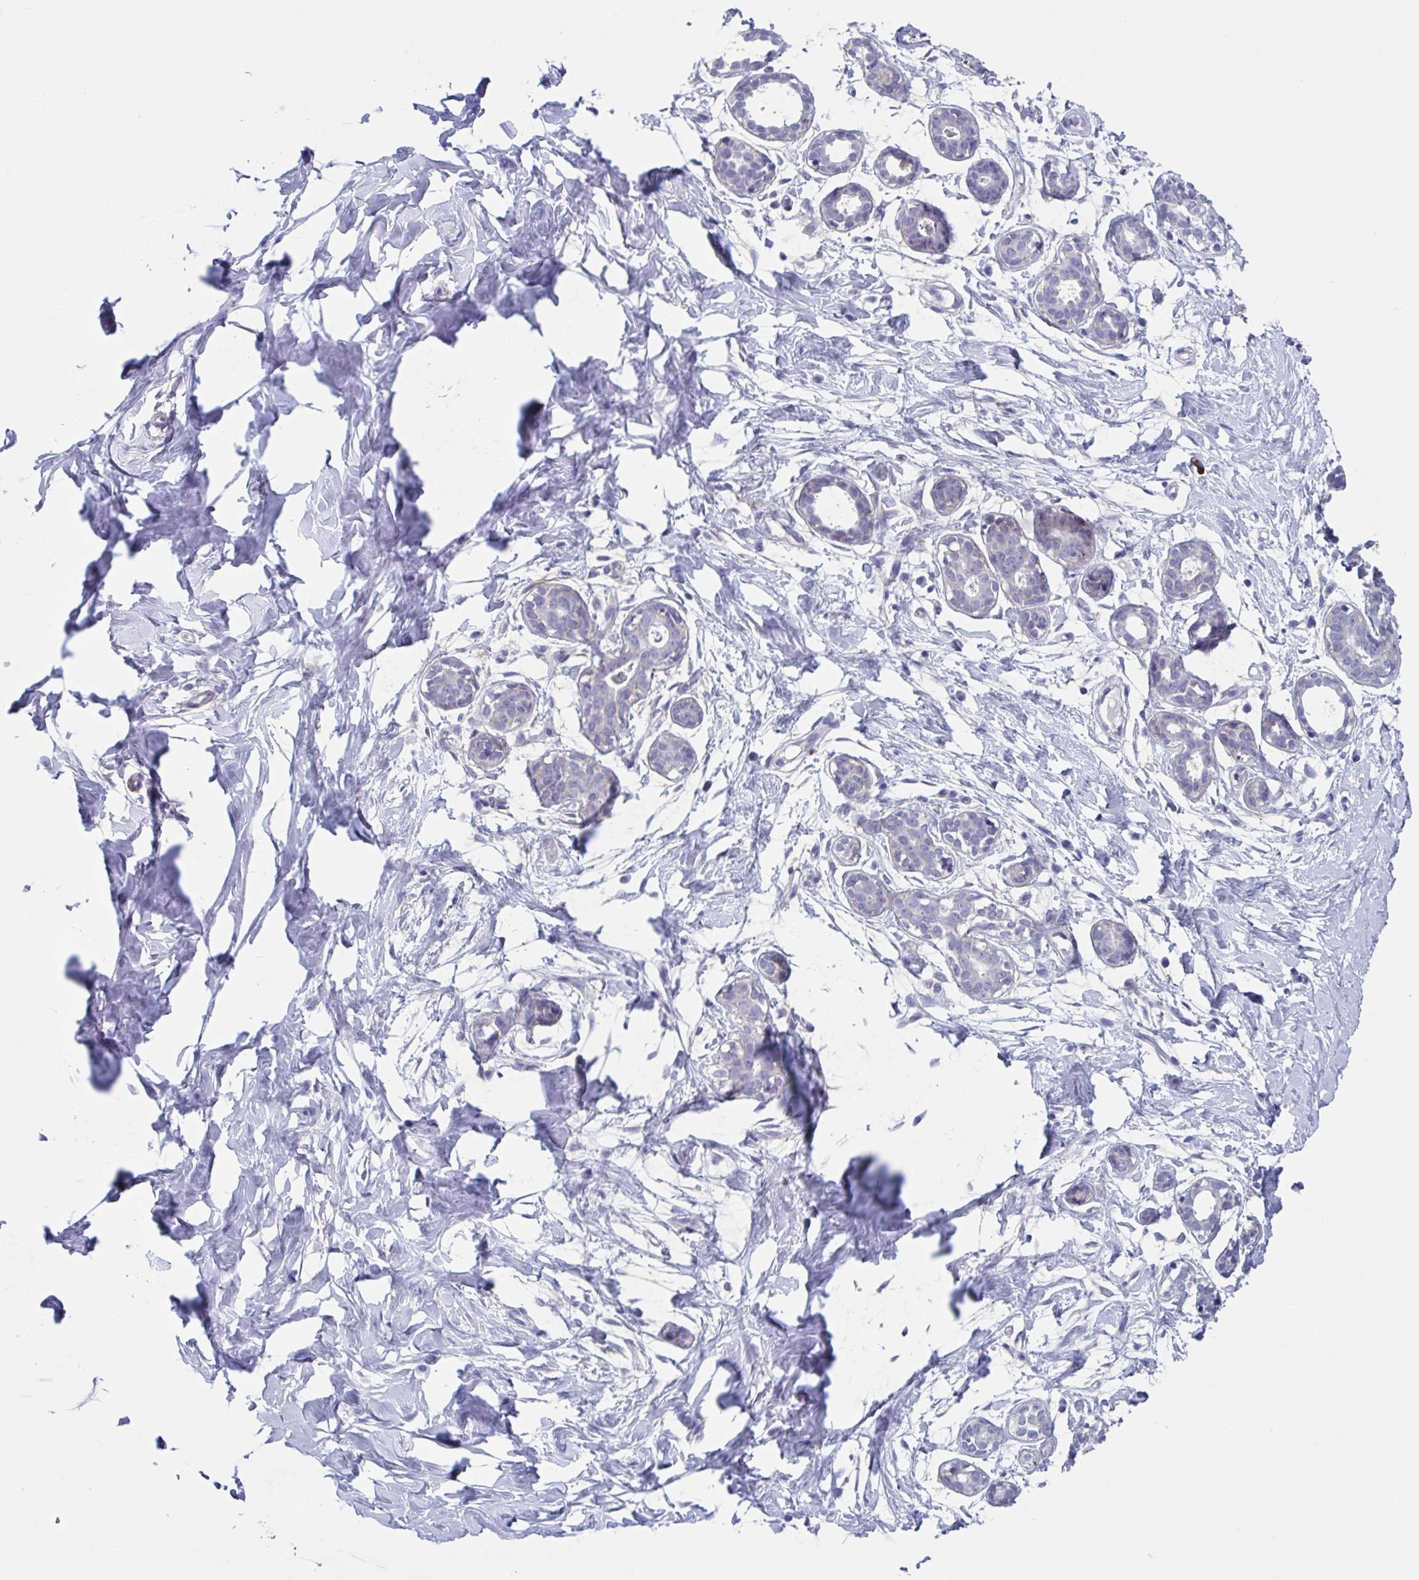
{"staining": {"intensity": "negative", "quantity": "none", "location": "none"}, "tissue": "breast", "cell_type": "Adipocytes", "image_type": "normal", "snomed": [{"axis": "morphology", "description": "Normal tissue, NOS"}, {"axis": "topography", "description": "Breast"}], "caption": "Micrograph shows no significant protein positivity in adipocytes of benign breast.", "gene": "LPIN3", "patient": {"sex": "female", "age": 27}}